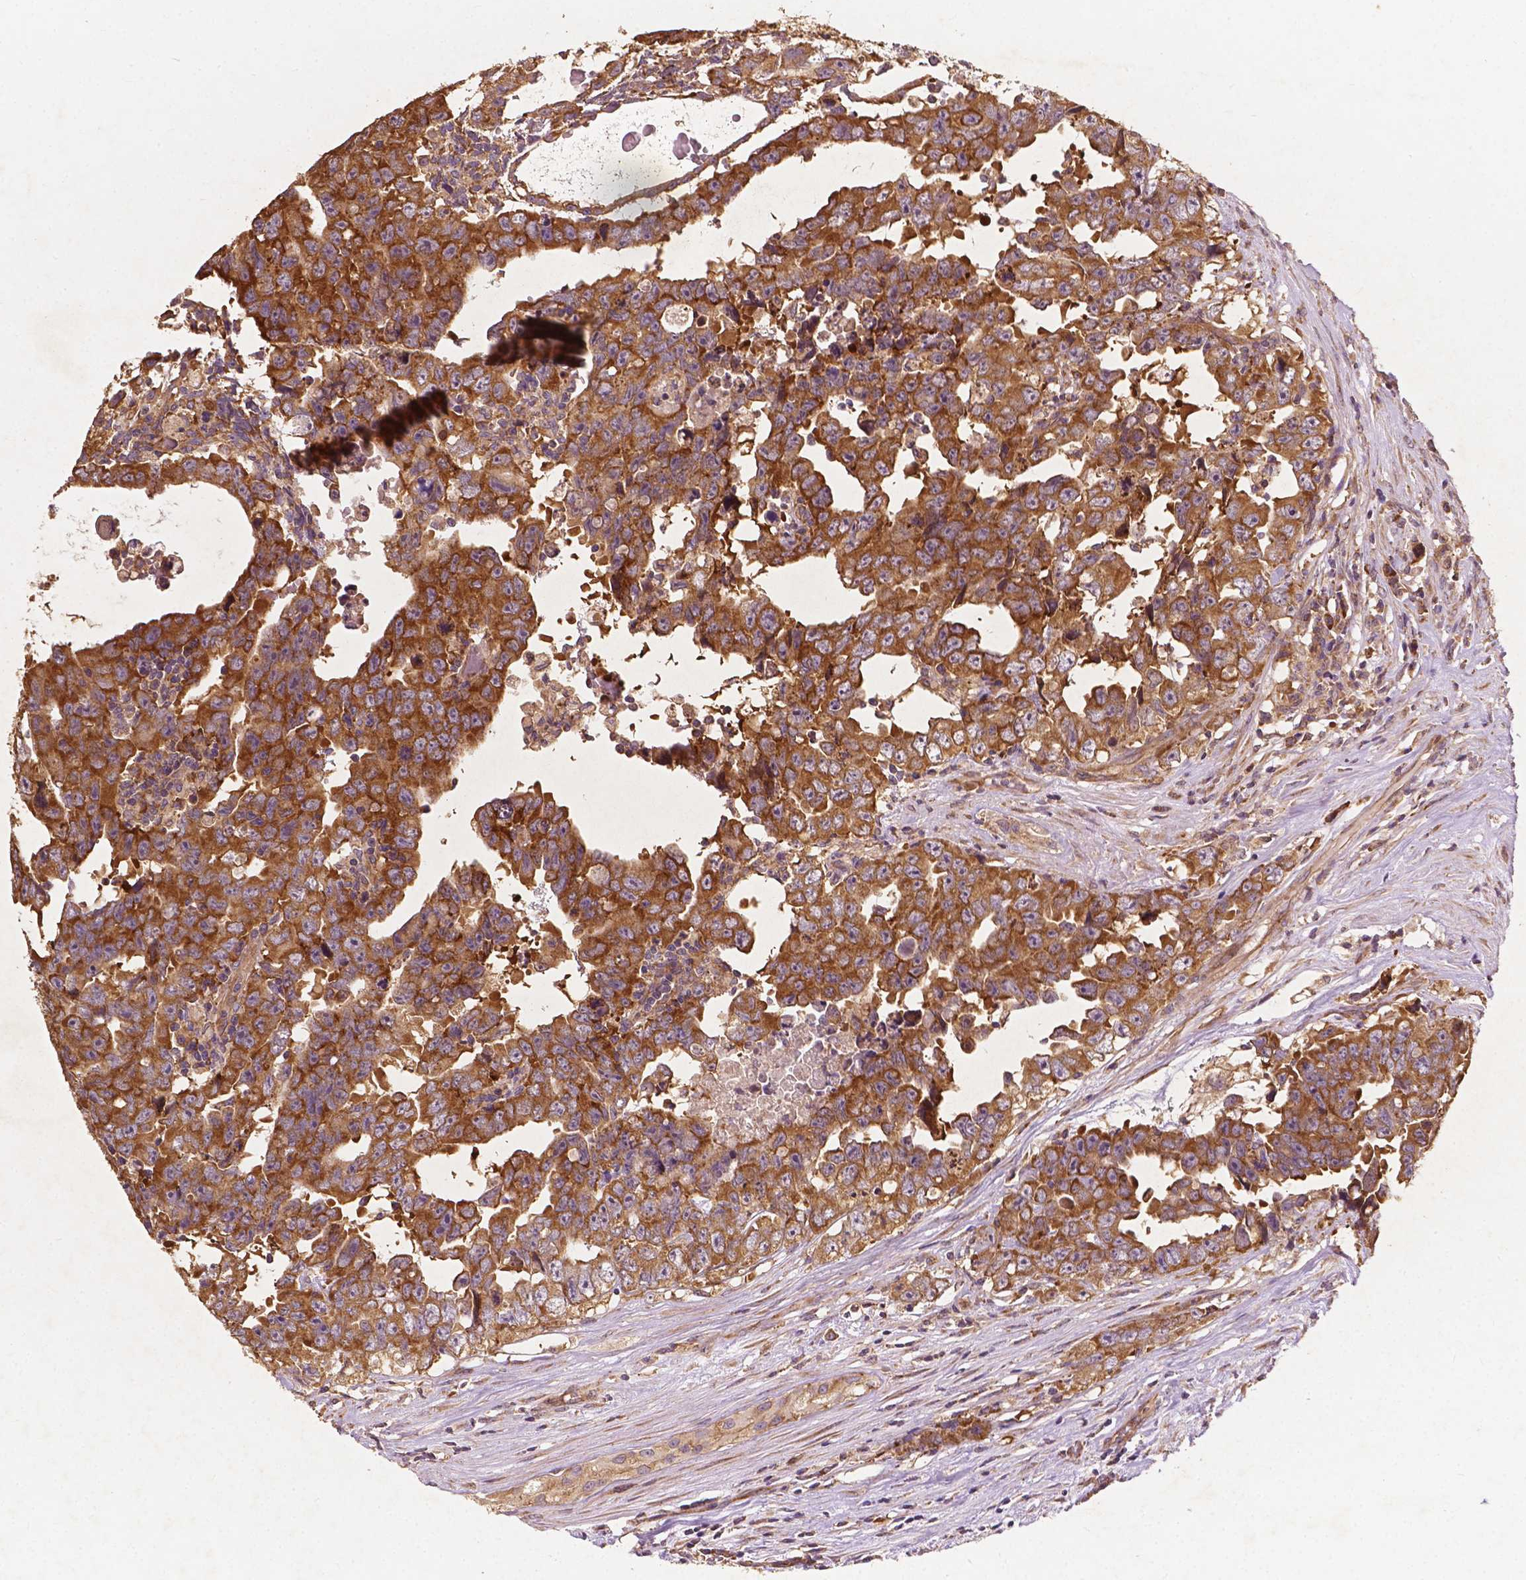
{"staining": {"intensity": "strong", "quantity": ">75%", "location": "cytoplasmic/membranous"}, "tissue": "testis cancer", "cell_type": "Tumor cells", "image_type": "cancer", "snomed": [{"axis": "morphology", "description": "Carcinoma, Embryonal, NOS"}, {"axis": "topography", "description": "Testis"}], "caption": "IHC (DAB) staining of human testis cancer (embryonal carcinoma) displays strong cytoplasmic/membranous protein expression in approximately >75% of tumor cells.", "gene": "G3BP1", "patient": {"sex": "male", "age": 24}}